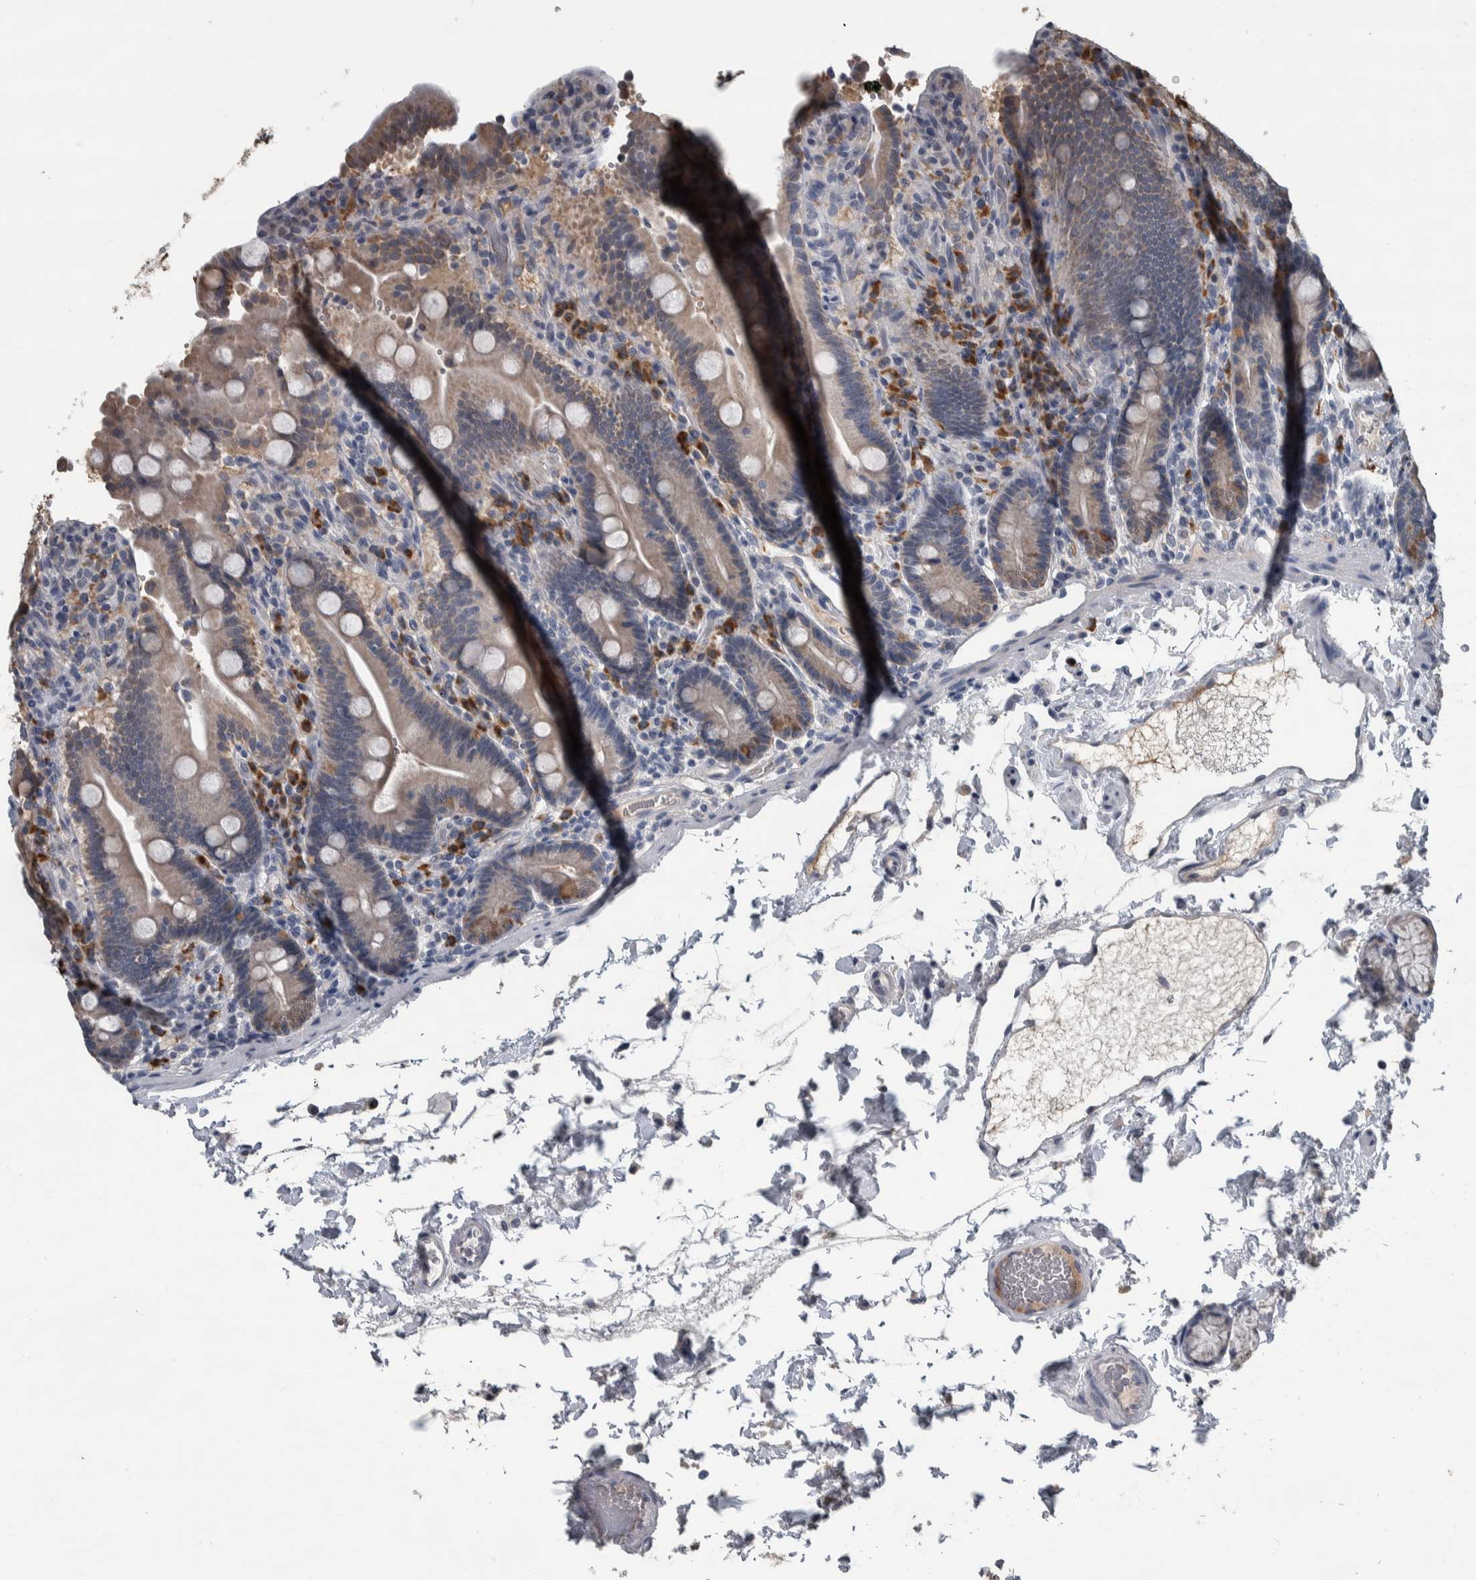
{"staining": {"intensity": "weak", "quantity": "<25%", "location": "cytoplasmic/membranous"}, "tissue": "duodenum", "cell_type": "Glandular cells", "image_type": "normal", "snomed": [{"axis": "morphology", "description": "Normal tissue, NOS"}, {"axis": "topography", "description": "Small intestine, NOS"}], "caption": "DAB immunohistochemical staining of benign duodenum exhibits no significant staining in glandular cells. (Stains: DAB immunohistochemistry with hematoxylin counter stain, Microscopy: brightfield microscopy at high magnification).", "gene": "CAVIN4", "patient": {"sex": "female", "age": 71}}